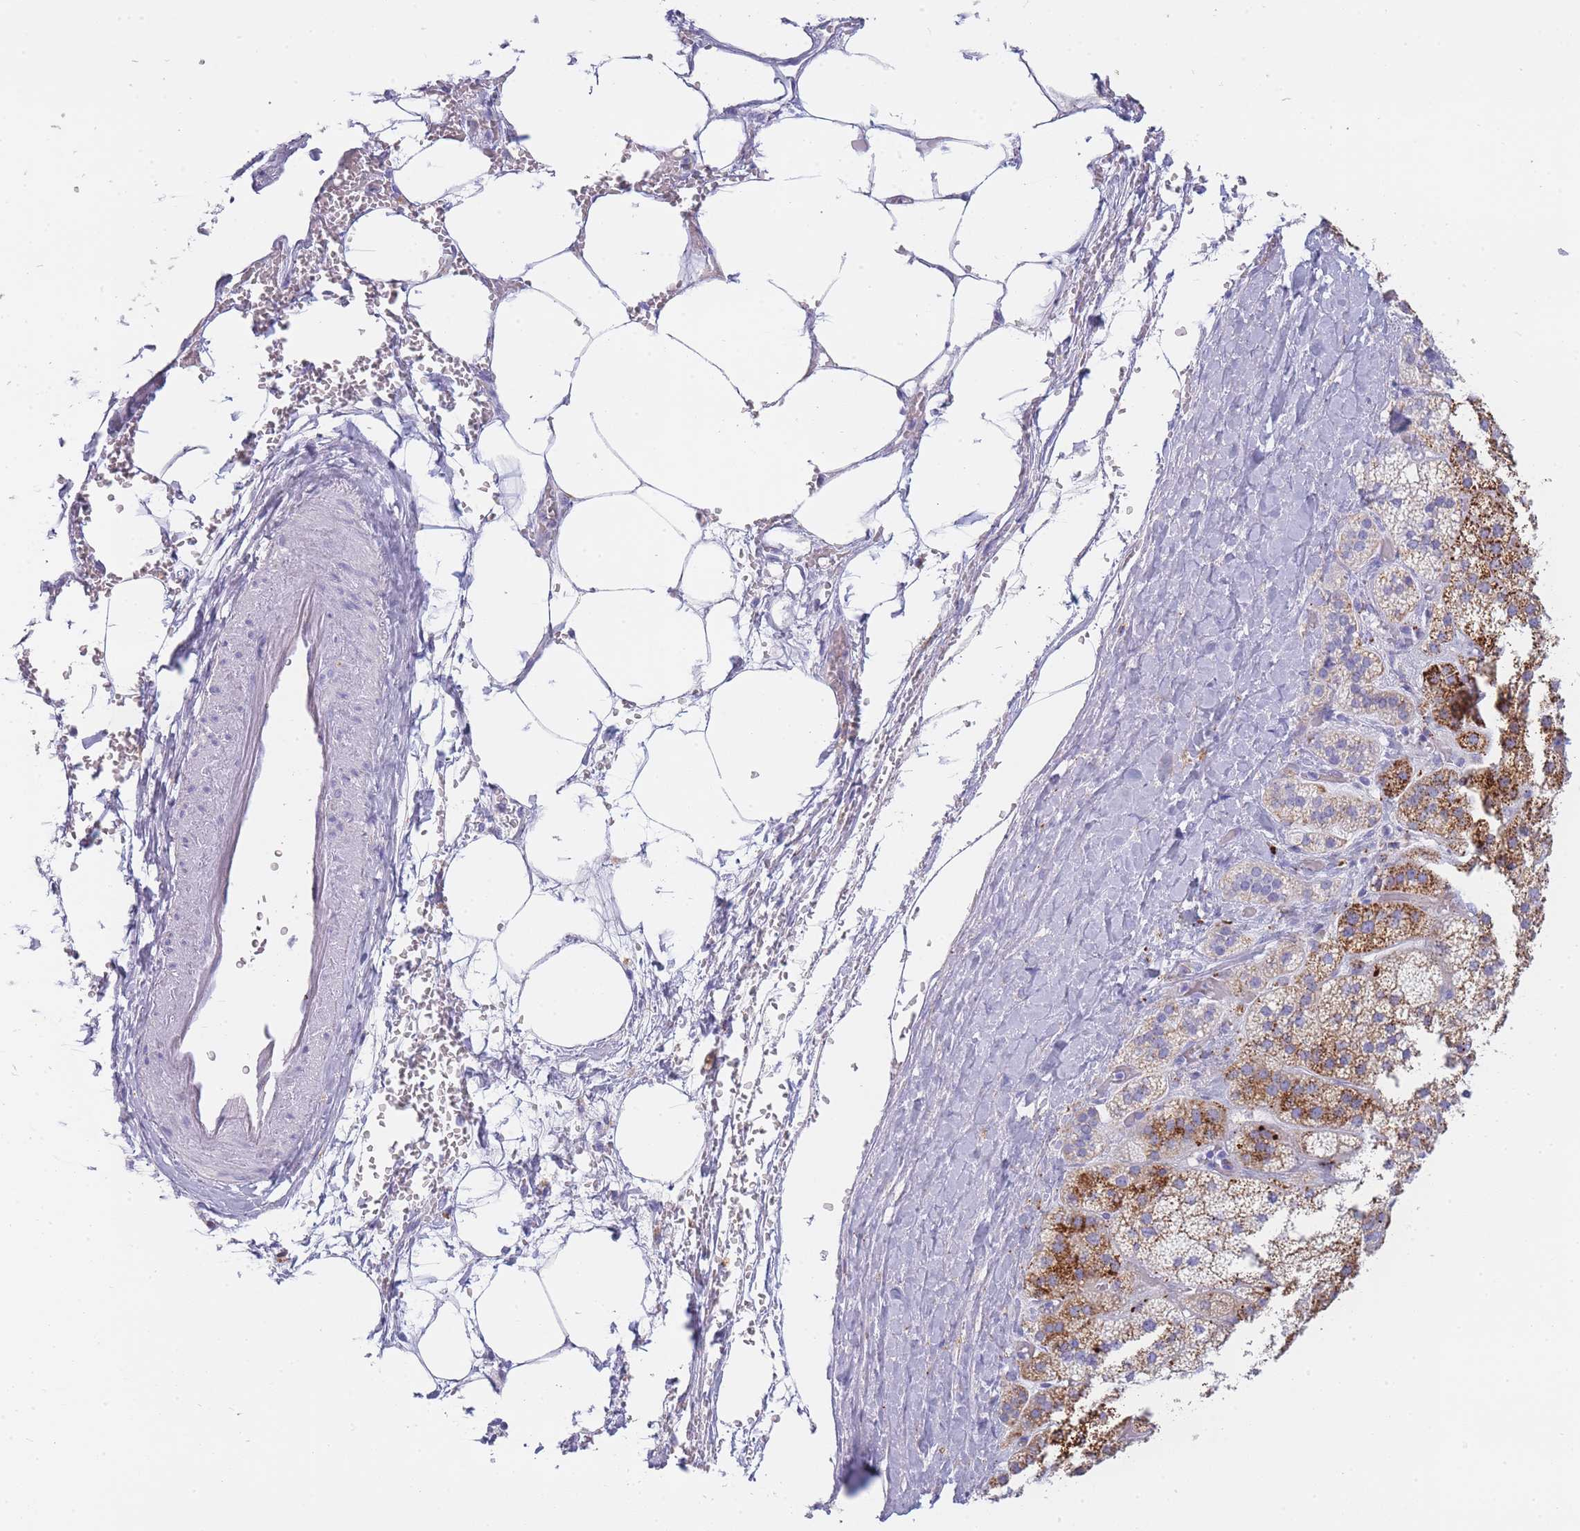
{"staining": {"intensity": "strong", "quantity": "25%-75%", "location": "cytoplasmic/membranous"}, "tissue": "adrenal gland", "cell_type": "Glandular cells", "image_type": "normal", "snomed": [{"axis": "morphology", "description": "Normal tissue, NOS"}, {"axis": "topography", "description": "Adrenal gland"}], "caption": "Unremarkable adrenal gland was stained to show a protein in brown. There is high levels of strong cytoplasmic/membranous staining in about 25%-75% of glandular cells. (Brightfield microscopy of DAB IHC at high magnification).", "gene": "GAA", "patient": {"sex": "female", "age": 70}}